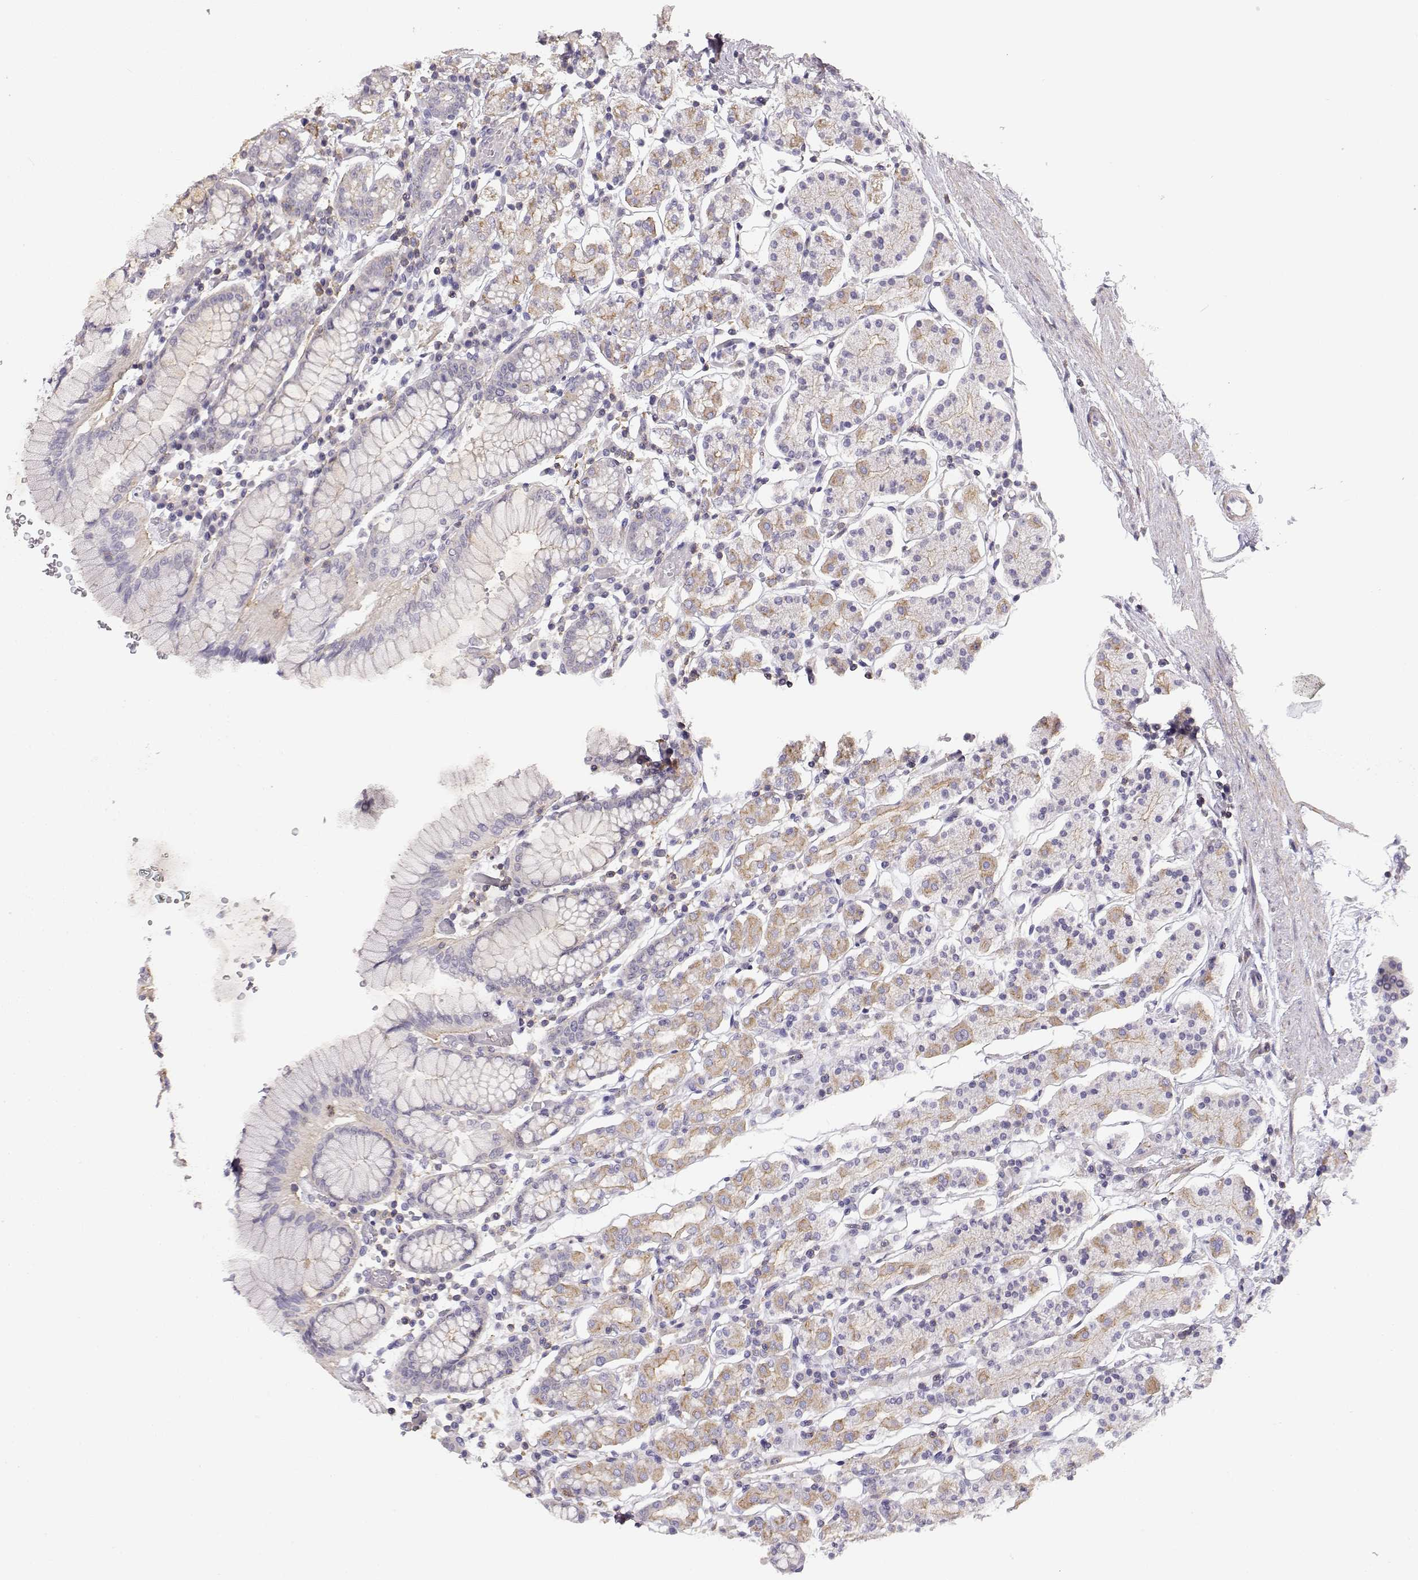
{"staining": {"intensity": "moderate", "quantity": "<25%", "location": "cytoplasmic/membranous"}, "tissue": "stomach", "cell_type": "Glandular cells", "image_type": "normal", "snomed": [{"axis": "morphology", "description": "Normal tissue, NOS"}, {"axis": "topography", "description": "Stomach, upper"}, {"axis": "topography", "description": "Stomach"}], "caption": "Immunohistochemistry (IHC) (DAB (3,3'-diaminobenzidine)) staining of unremarkable stomach demonstrates moderate cytoplasmic/membranous protein expression in approximately <25% of glandular cells.", "gene": "DAPL1", "patient": {"sex": "male", "age": 62}}